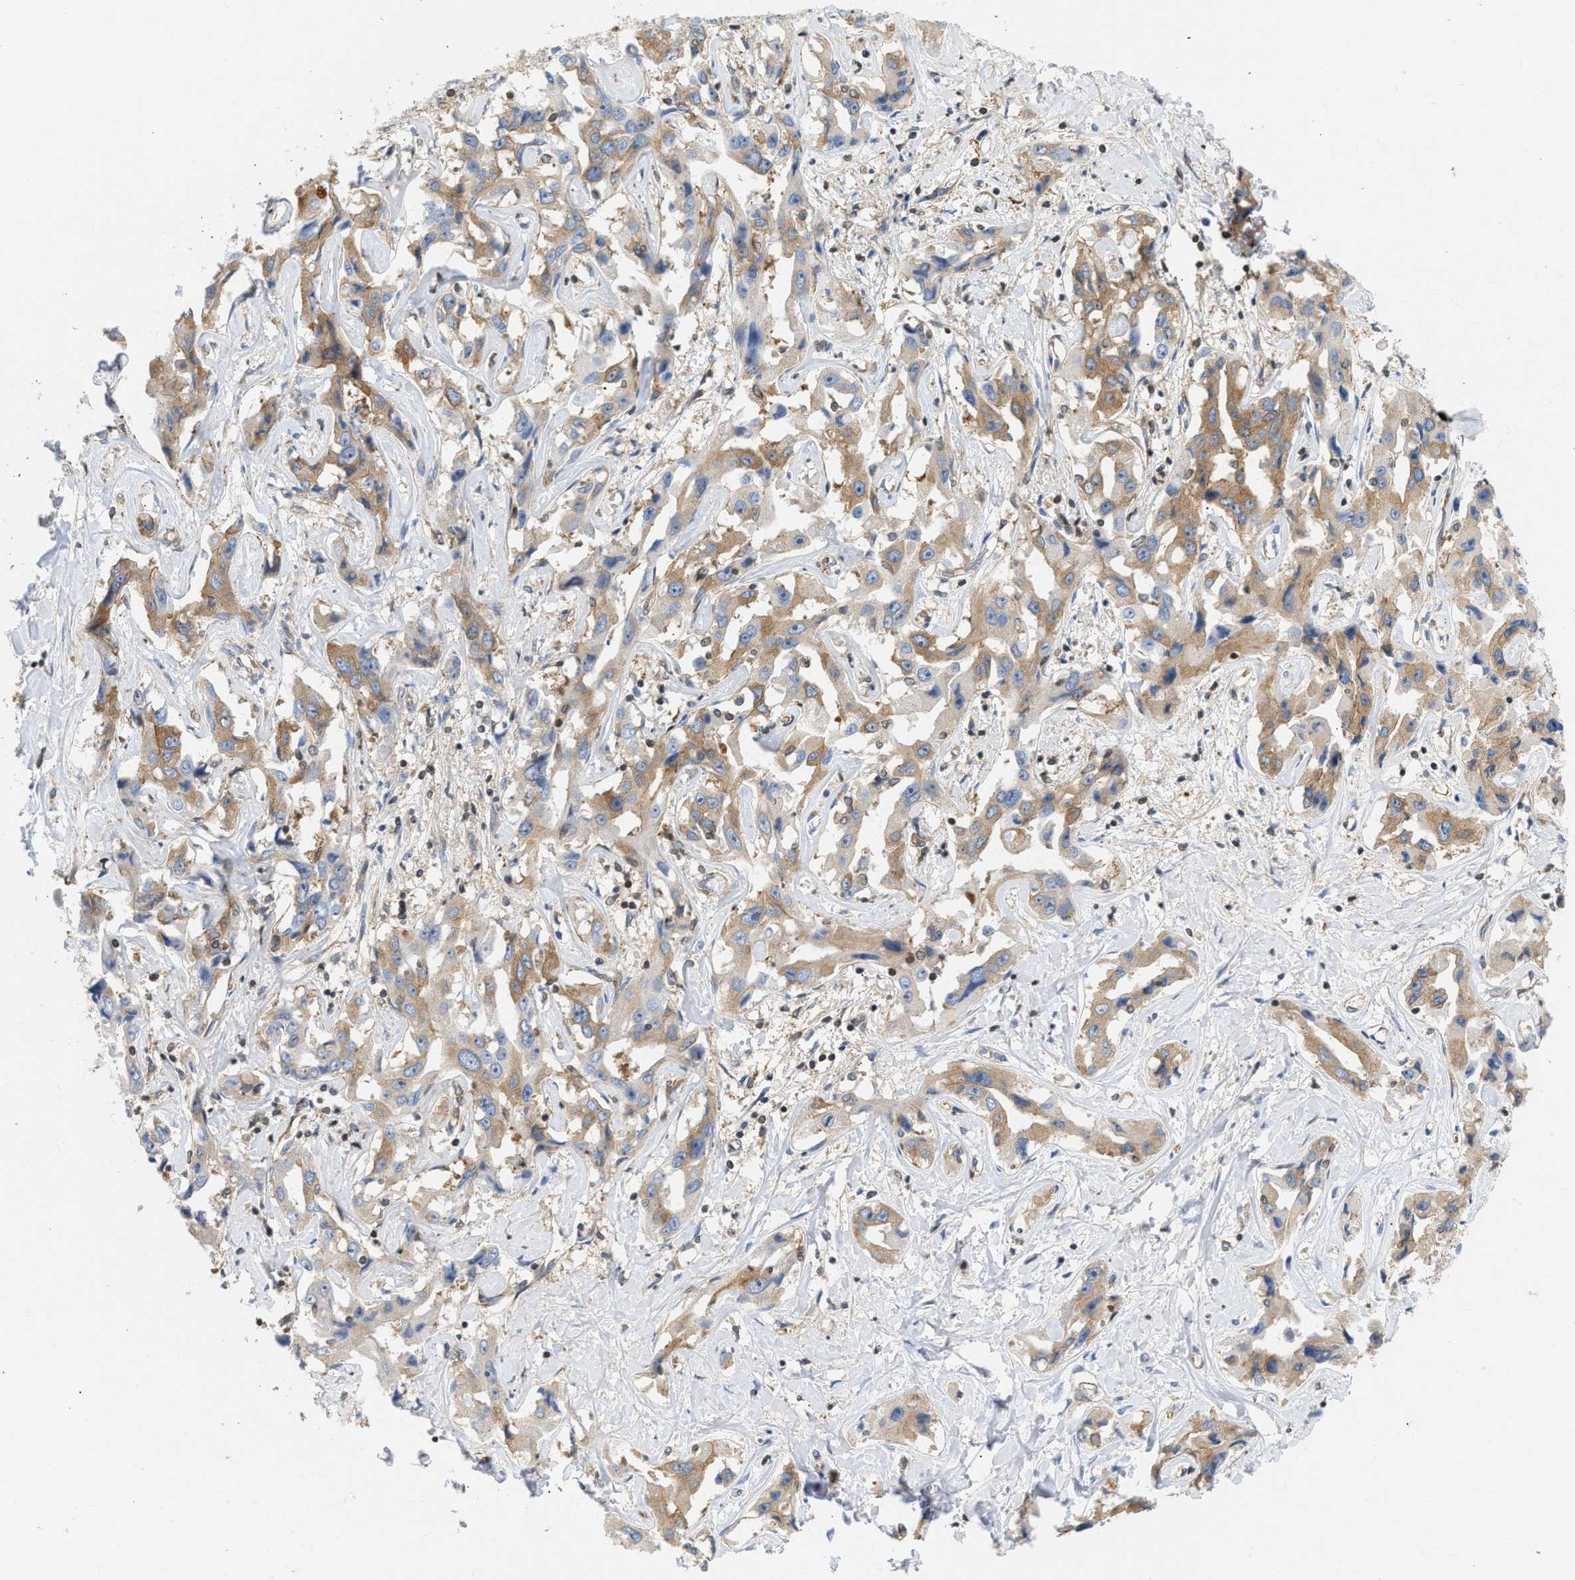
{"staining": {"intensity": "moderate", "quantity": "25%-75%", "location": "cytoplasmic/membranous"}, "tissue": "liver cancer", "cell_type": "Tumor cells", "image_type": "cancer", "snomed": [{"axis": "morphology", "description": "Cholangiocarcinoma"}, {"axis": "topography", "description": "Liver"}], "caption": "An immunohistochemistry image of tumor tissue is shown. Protein staining in brown shows moderate cytoplasmic/membranous positivity in liver cholangiocarcinoma within tumor cells.", "gene": "STRN", "patient": {"sex": "male", "age": 59}}